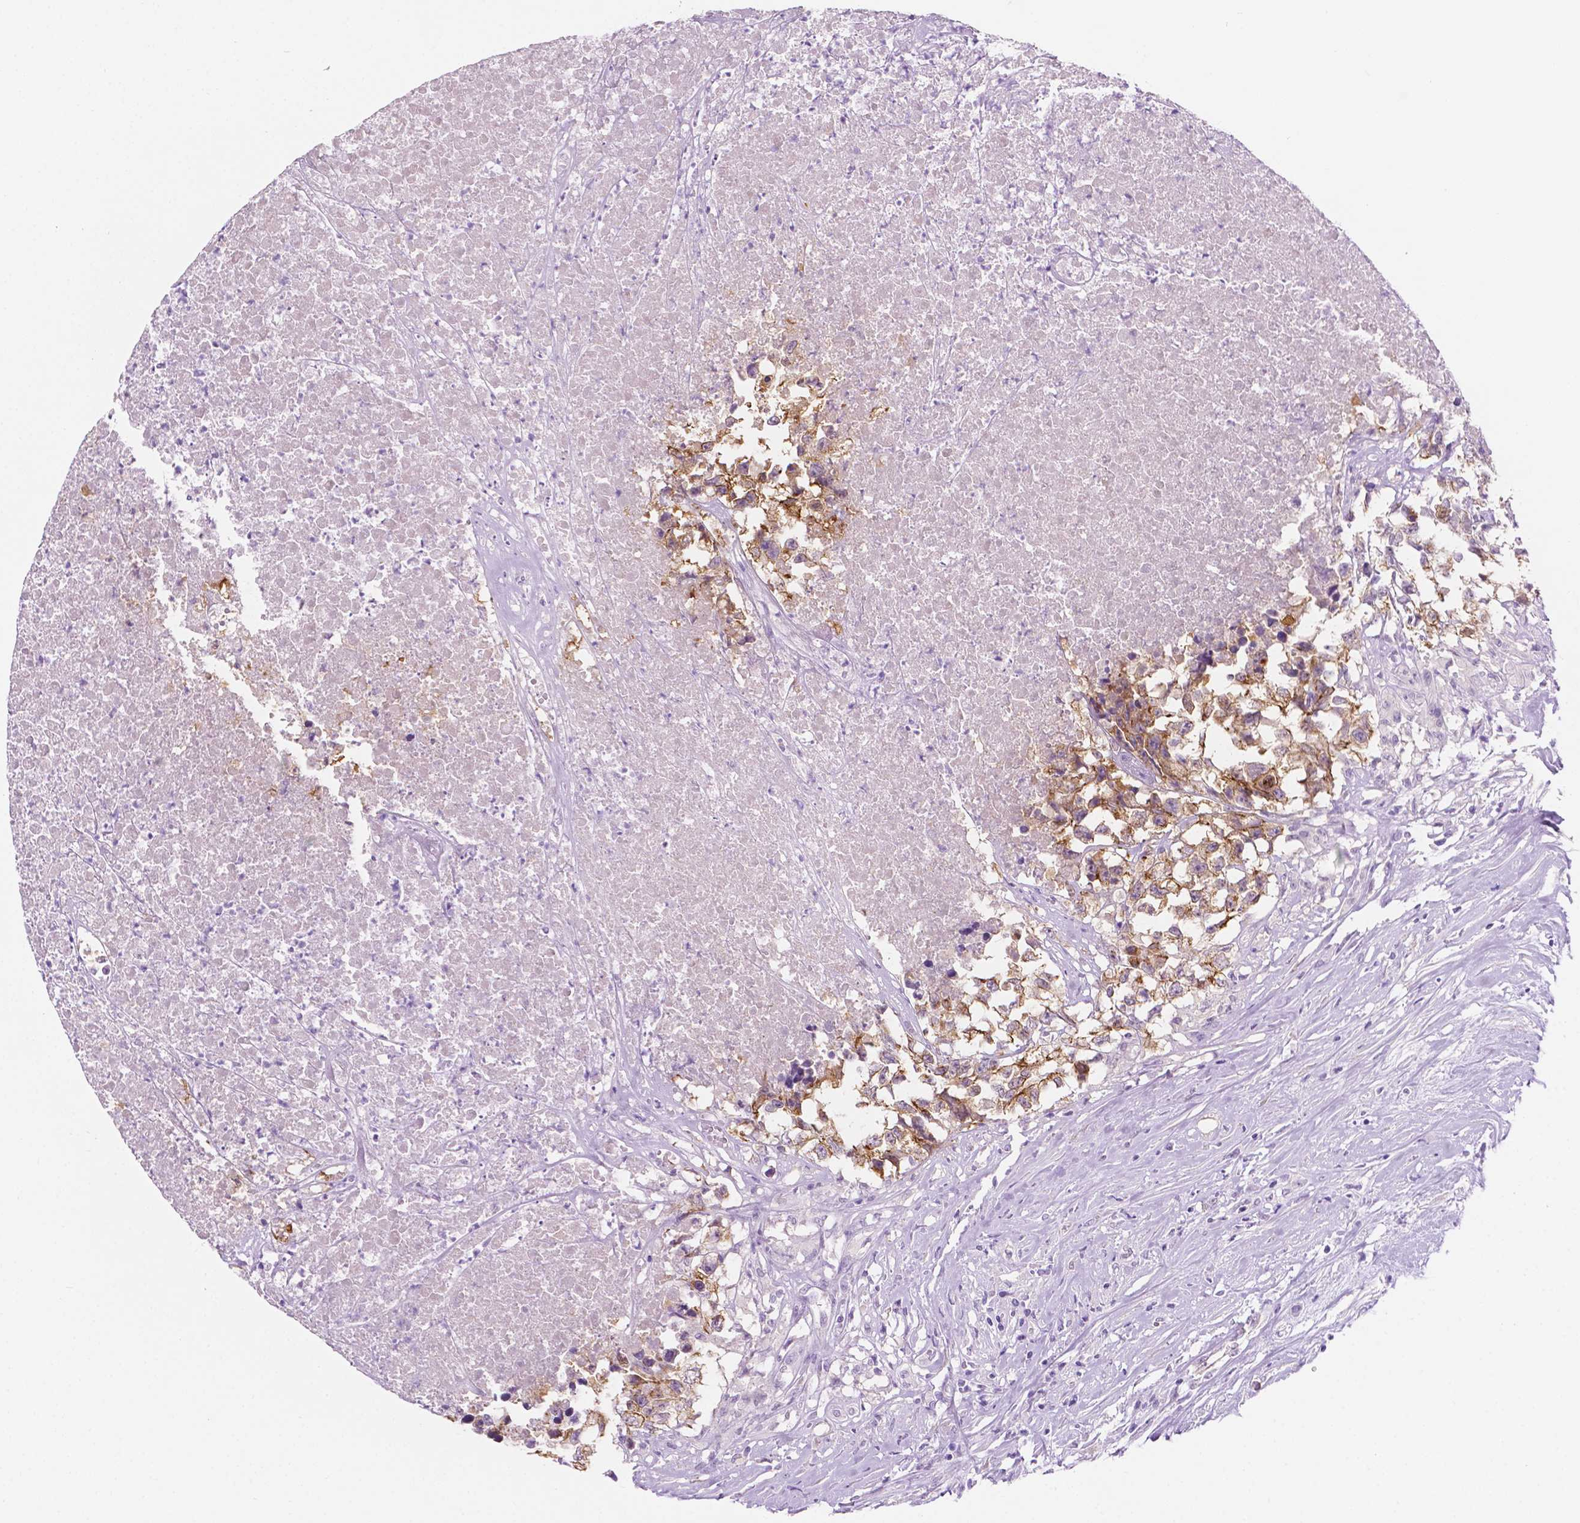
{"staining": {"intensity": "moderate", "quantity": ">75%", "location": "cytoplasmic/membranous"}, "tissue": "testis cancer", "cell_type": "Tumor cells", "image_type": "cancer", "snomed": [{"axis": "morphology", "description": "Carcinoma, Embryonal, NOS"}, {"axis": "topography", "description": "Testis"}], "caption": "Testis embryonal carcinoma tissue shows moderate cytoplasmic/membranous expression in about >75% of tumor cells, visualized by immunohistochemistry.", "gene": "EPPK1", "patient": {"sex": "male", "age": 83}}